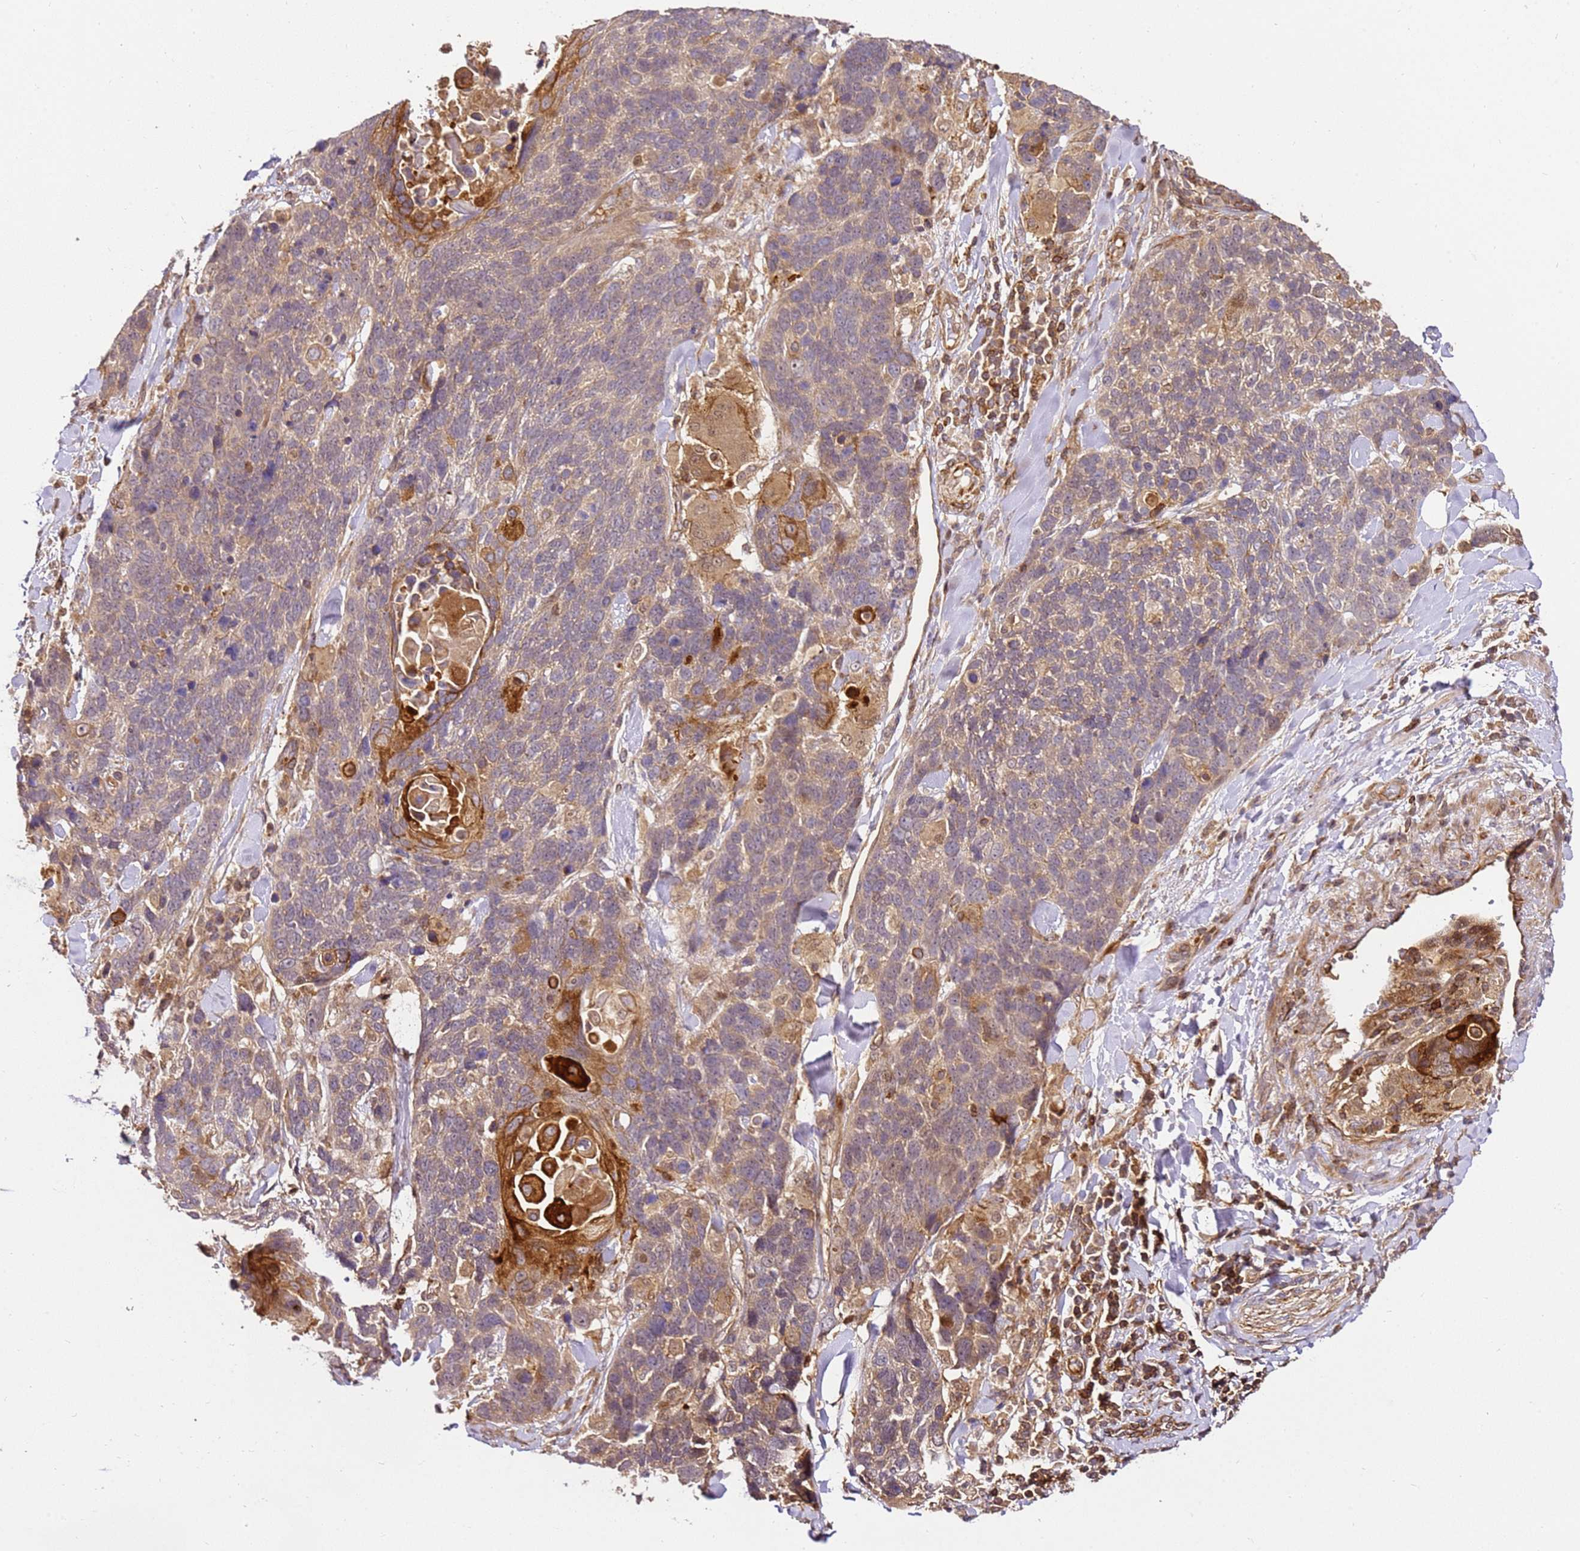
{"staining": {"intensity": "moderate", "quantity": ">75%", "location": "cytoplasmic/membranous"}, "tissue": "soft tissue", "cell_type": "Fibroblasts", "image_type": "normal", "snomed": [{"axis": "morphology", "description": "Normal tissue, NOS"}, {"axis": "morphology", "description": "Squamous cell carcinoma, NOS"}, {"axis": "topography", "description": "Lymph node"}, {"axis": "topography", "description": "Bronchus"}, {"axis": "topography", "description": "Lung"}], "caption": "A photomicrograph showing moderate cytoplasmic/membranous expression in approximately >75% of fibroblasts in benign soft tissue, as visualized by brown immunohistochemical staining.", "gene": "KATNAL2", "patient": {"sex": "male", "age": 66}}